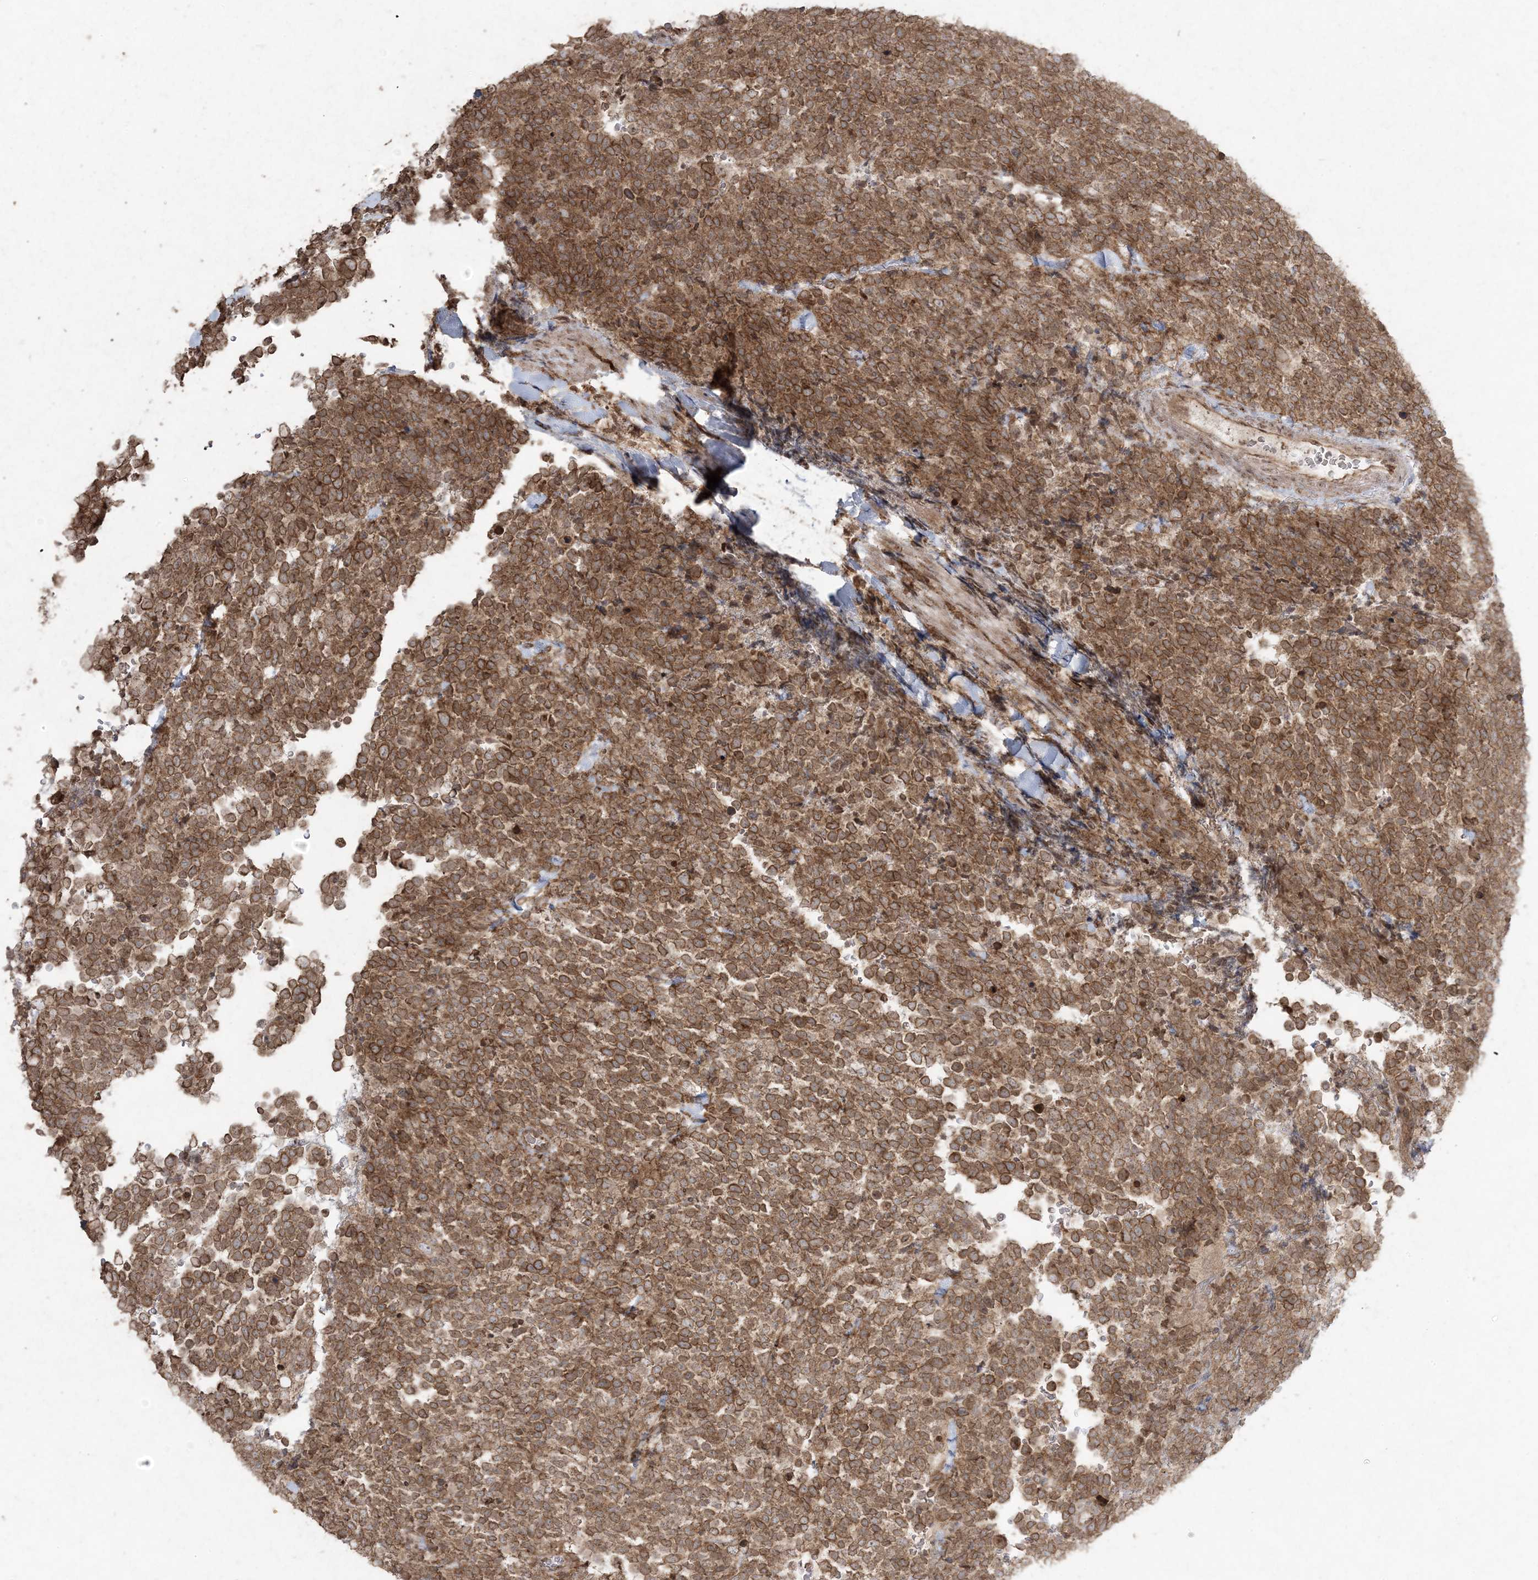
{"staining": {"intensity": "strong", "quantity": ">75%", "location": "cytoplasmic/membranous"}, "tissue": "urothelial cancer", "cell_type": "Tumor cells", "image_type": "cancer", "snomed": [{"axis": "morphology", "description": "Urothelial carcinoma, High grade"}, {"axis": "topography", "description": "Urinary bladder"}], "caption": "Urothelial carcinoma (high-grade) stained with DAB IHC reveals high levels of strong cytoplasmic/membranous positivity in about >75% of tumor cells.", "gene": "DDX19B", "patient": {"sex": "female", "age": 82}}